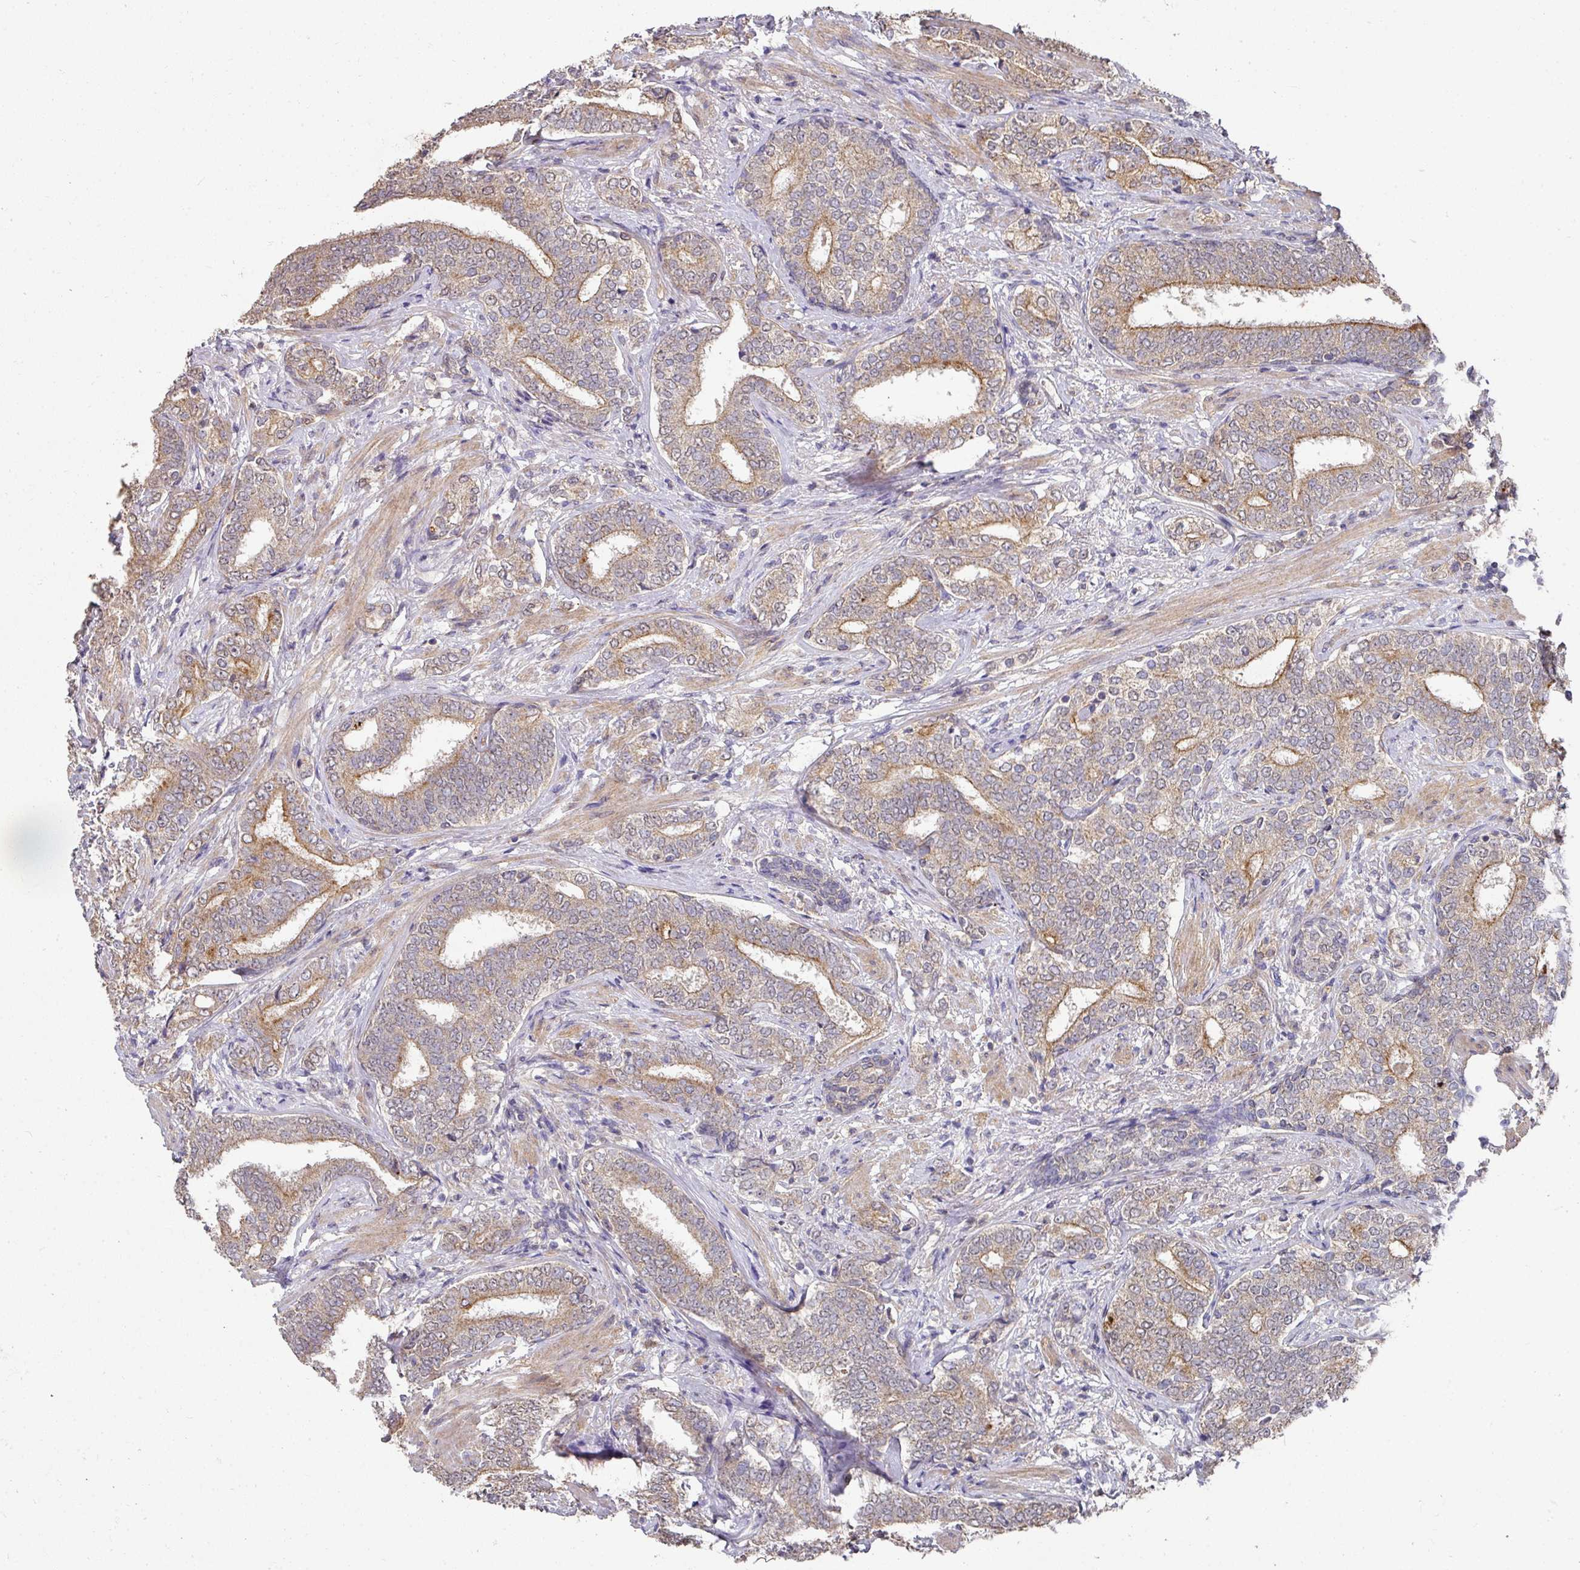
{"staining": {"intensity": "moderate", "quantity": "<25%", "location": "cytoplasmic/membranous"}, "tissue": "prostate cancer", "cell_type": "Tumor cells", "image_type": "cancer", "snomed": [{"axis": "morphology", "description": "Adenocarcinoma, High grade"}, {"axis": "topography", "description": "Prostate"}], "caption": "High-grade adenocarcinoma (prostate) stained with a protein marker shows moderate staining in tumor cells.", "gene": "EXTL3", "patient": {"sex": "male", "age": 72}}